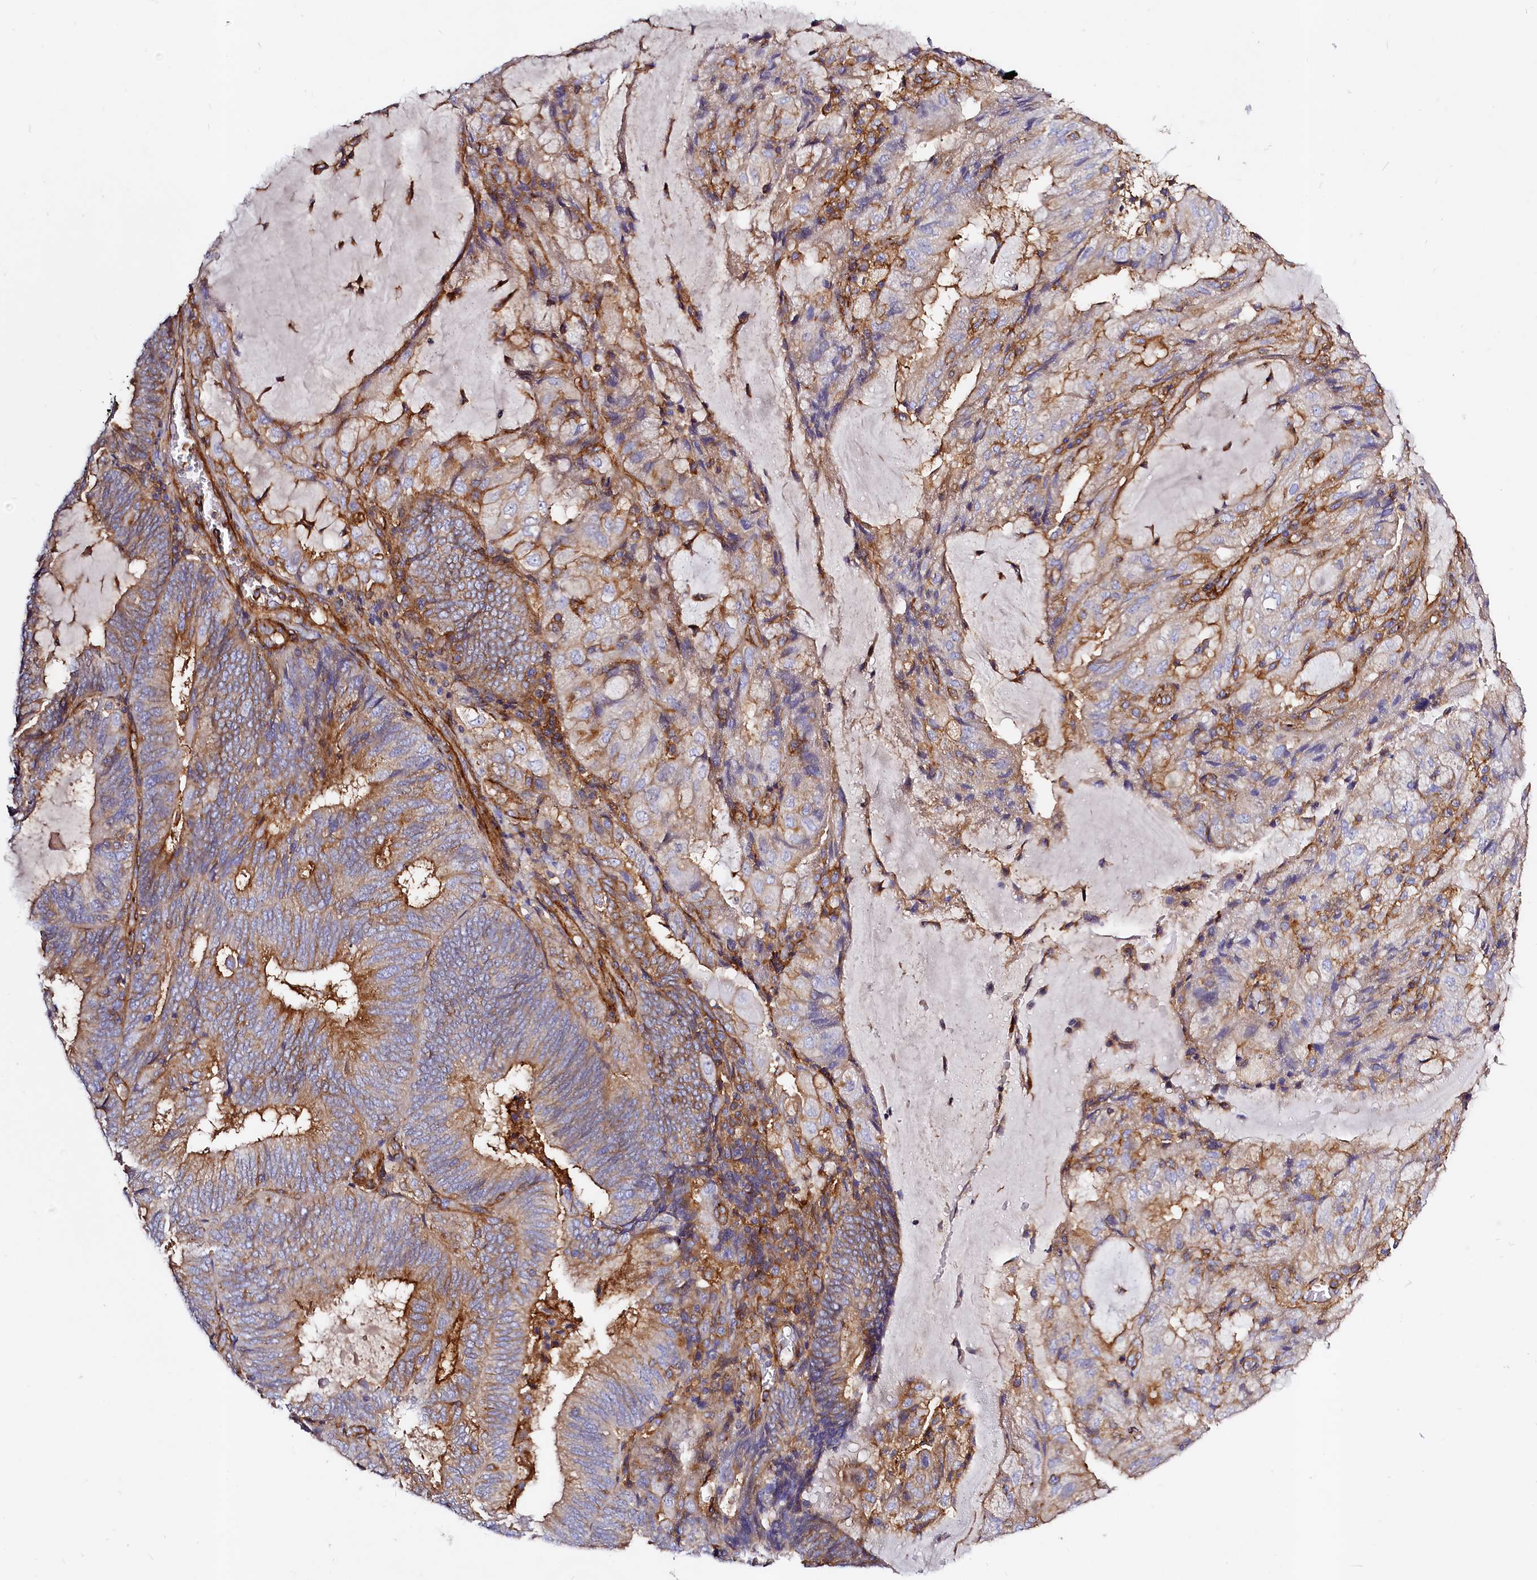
{"staining": {"intensity": "moderate", "quantity": "25%-75%", "location": "cytoplasmic/membranous"}, "tissue": "endometrial cancer", "cell_type": "Tumor cells", "image_type": "cancer", "snomed": [{"axis": "morphology", "description": "Adenocarcinoma, NOS"}, {"axis": "topography", "description": "Endometrium"}], "caption": "DAB immunohistochemical staining of human endometrial adenocarcinoma displays moderate cytoplasmic/membranous protein staining in about 25%-75% of tumor cells.", "gene": "ANO6", "patient": {"sex": "female", "age": 81}}